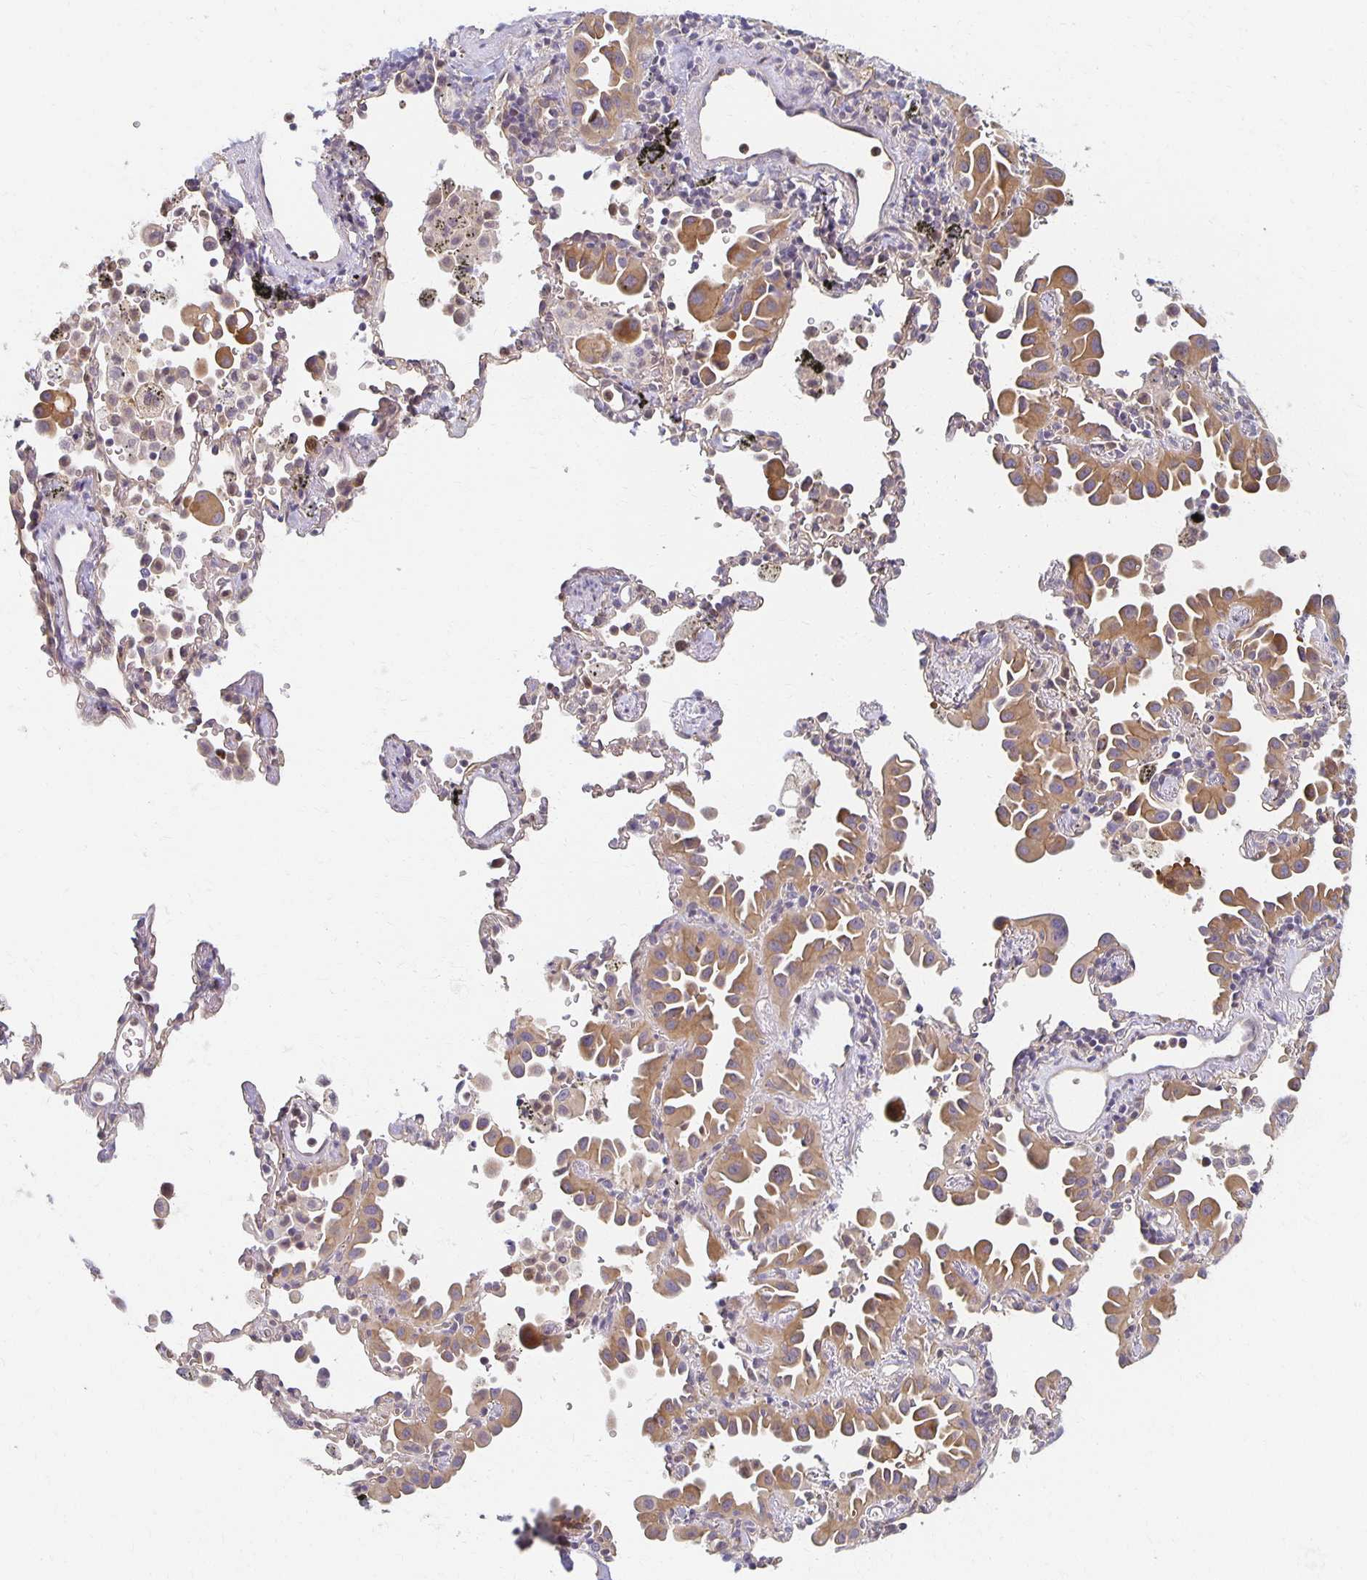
{"staining": {"intensity": "moderate", "quantity": ">75%", "location": "cytoplasmic/membranous"}, "tissue": "lung cancer", "cell_type": "Tumor cells", "image_type": "cancer", "snomed": [{"axis": "morphology", "description": "Adenocarcinoma, NOS"}, {"axis": "topography", "description": "Lung"}], "caption": "The micrograph shows a brown stain indicating the presence of a protein in the cytoplasmic/membranous of tumor cells in lung cancer (adenocarcinoma).", "gene": "SORL1", "patient": {"sex": "male", "age": 68}}